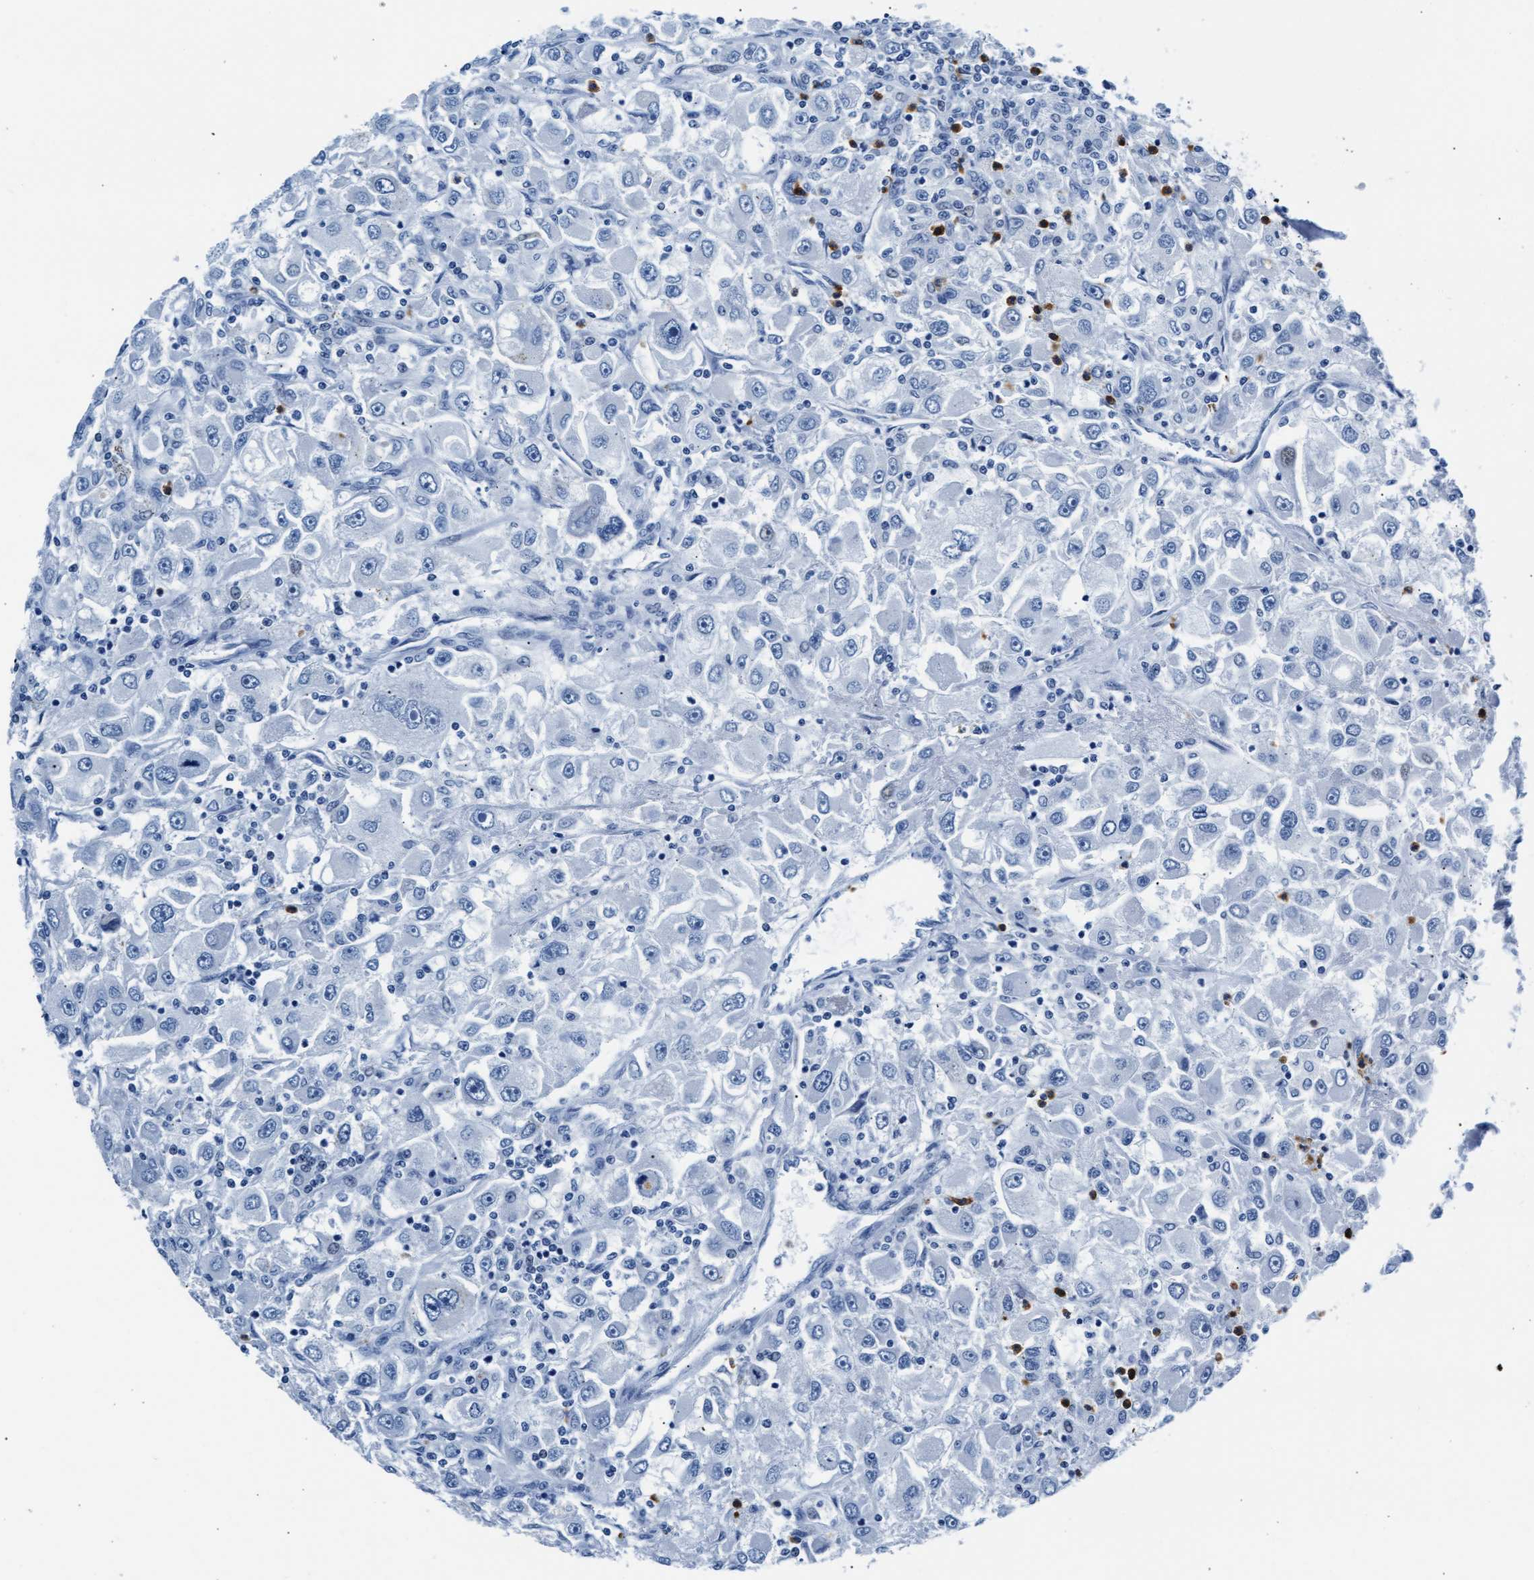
{"staining": {"intensity": "negative", "quantity": "none", "location": "none"}, "tissue": "renal cancer", "cell_type": "Tumor cells", "image_type": "cancer", "snomed": [{"axis": "morphology", "description": "Adenocarcinoma, NOS"}, {"axis": "topography", "description": "Kidney"}], "caption": "An image of renal cancer (adenocarcinoma) stained for a protein exhibits no brown staining in tumor cells.", "gene": "MMP8", "patient": {"sex": "female", "age": 52}}